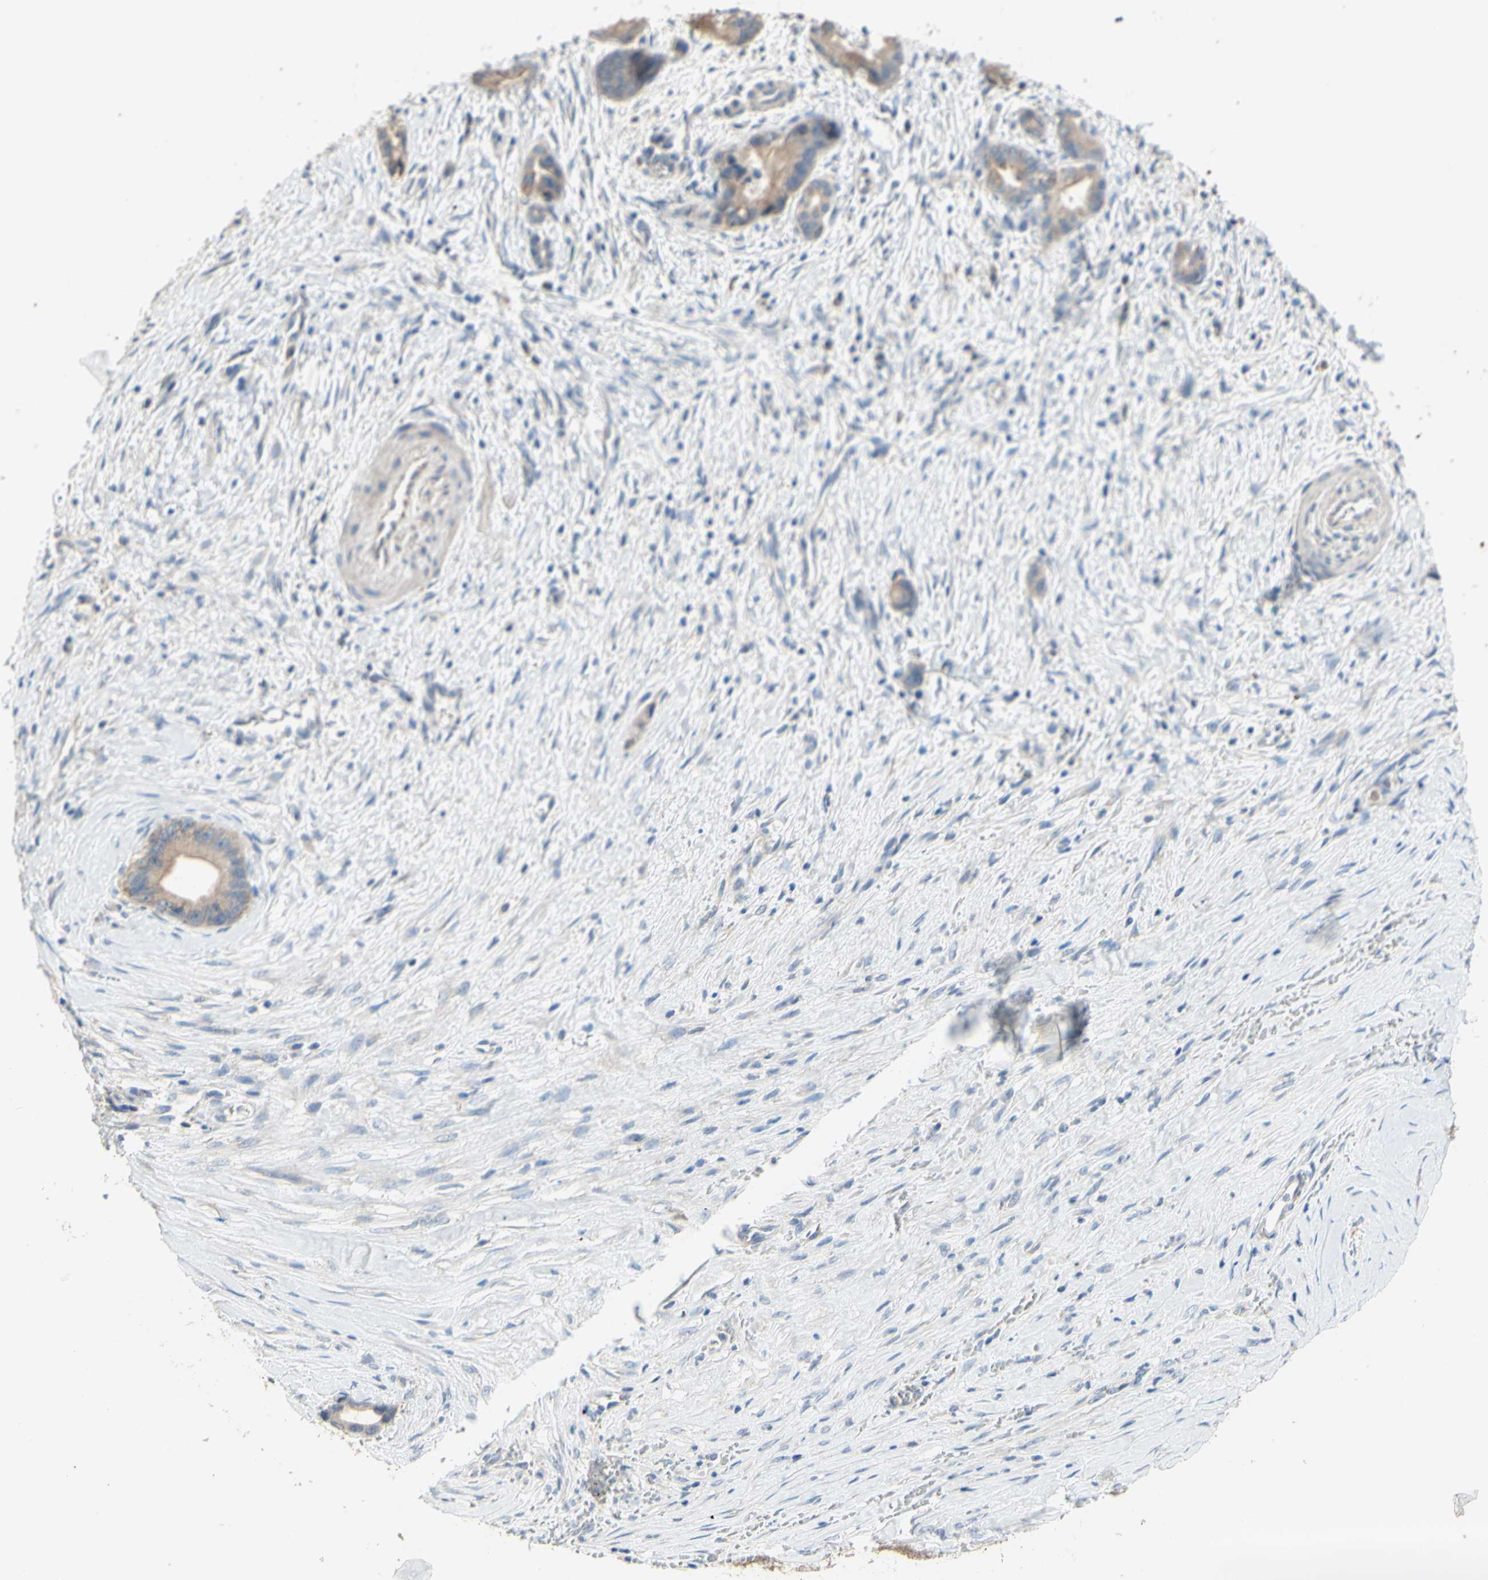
{"staining": {"intensity": "weak", "quantity": ">75%", "location": "cytoplasmic/membranous"}, "tissue": "liver cancer", "cell_type": "Tumor cells", "image_type": "cancer", "snomed": [{"axis": "morphology", "description": "Cholangiocarcinoma"}, {"axis": "topography", "description": "Liver"}], "caption": "Human liver cholangiocarcinoma stained with a brown dye reveals weak cytoplasmic/membranous positive expression in approximately >75% of tumor cells.", "gene": "PTGIS", "patient": {"sex": "female", "age": 55}}